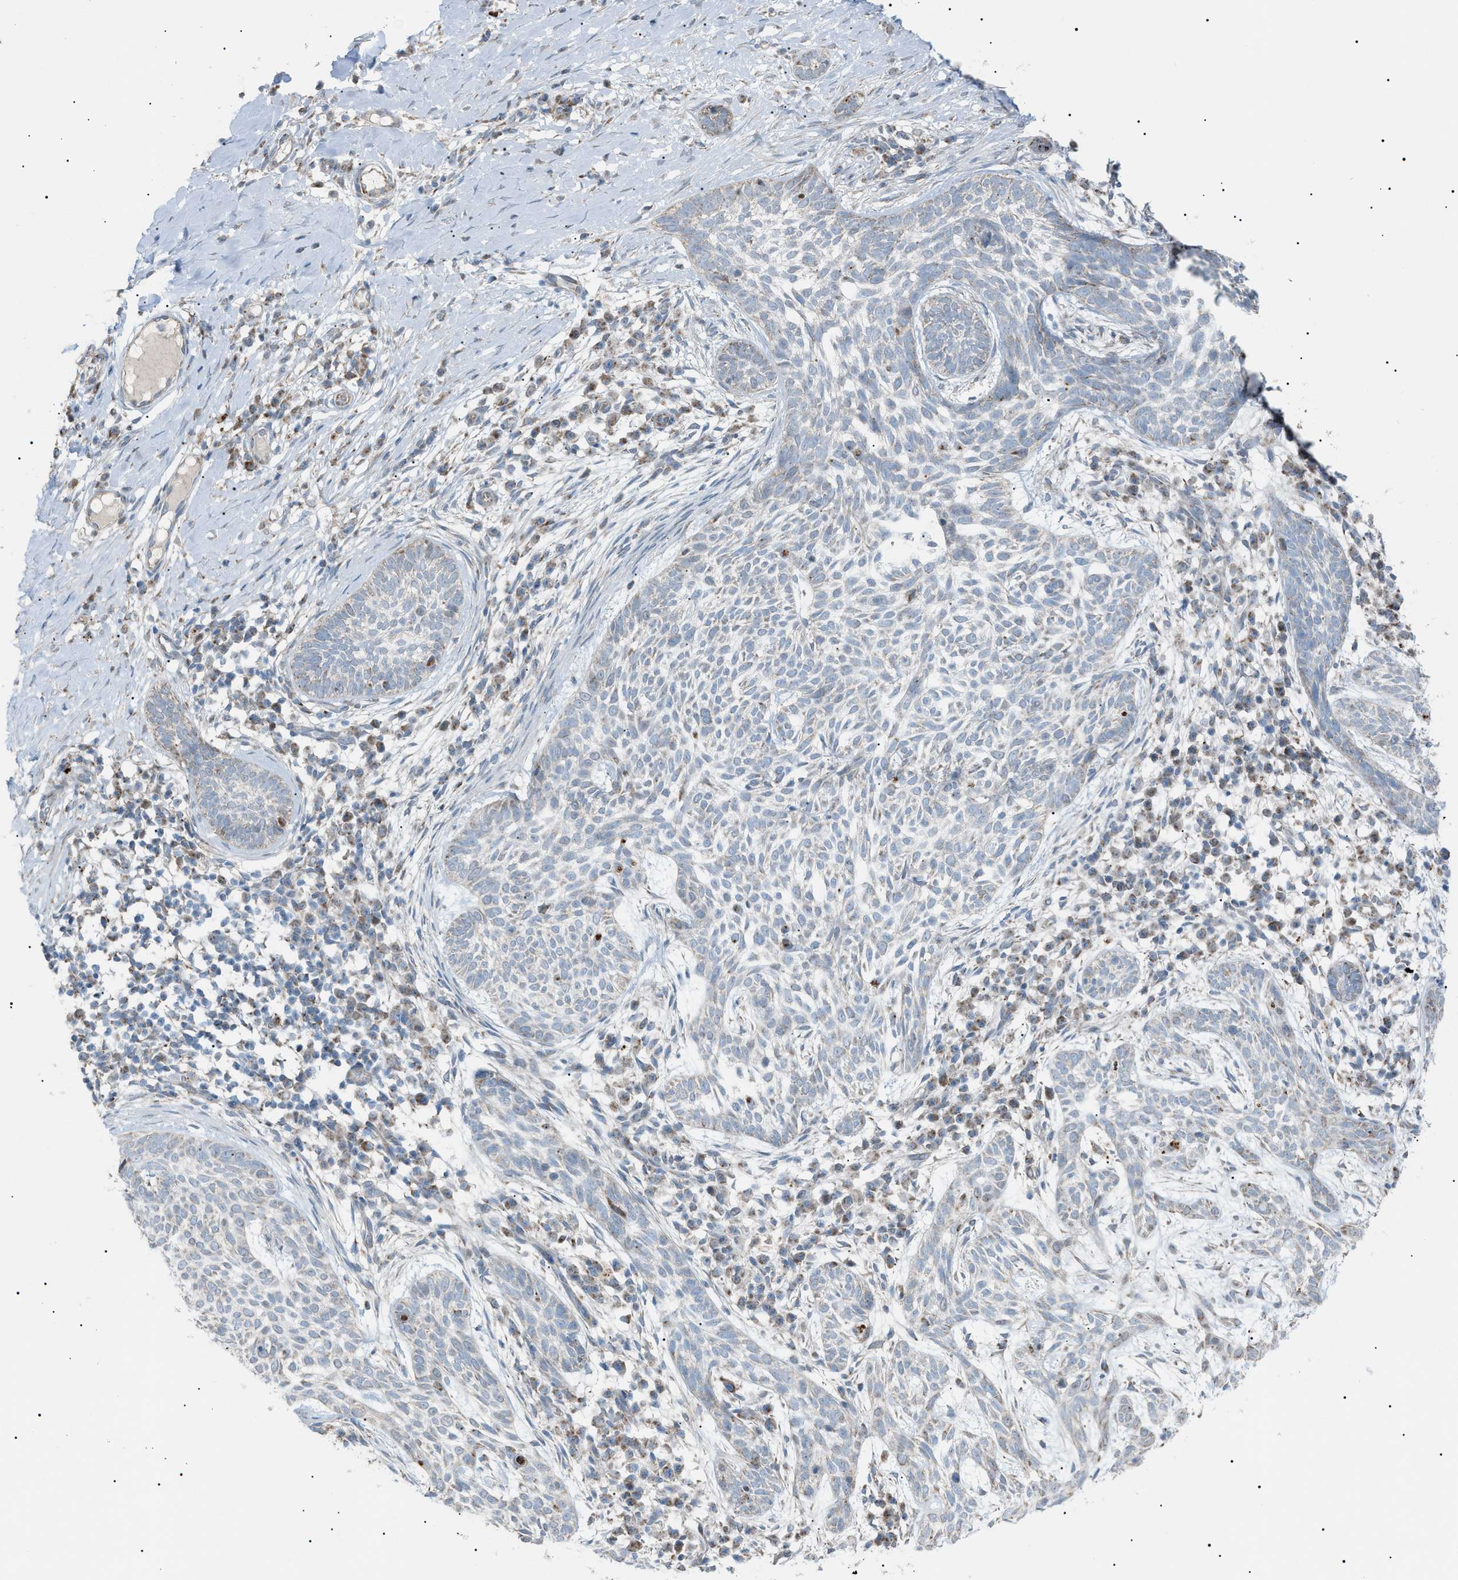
{"staining": {"intensity": "negative", "quantity": "none", "location": "none"}, "tissue": "skin cancer", "cell_type": "Tumor cells", "image_type": "cancer", "snomed": [{"axis": "morphology", "description": "Basal cell carcinoma"}, {"axis": "topography", "description": "Skin"}], "caption": "Immunohistochemical staining of human skin basal cell carcinoma reveals no significant positivity in tumor cells.", "gene": "ZNF516", "patient": {"sex": "female", "age": 59}}